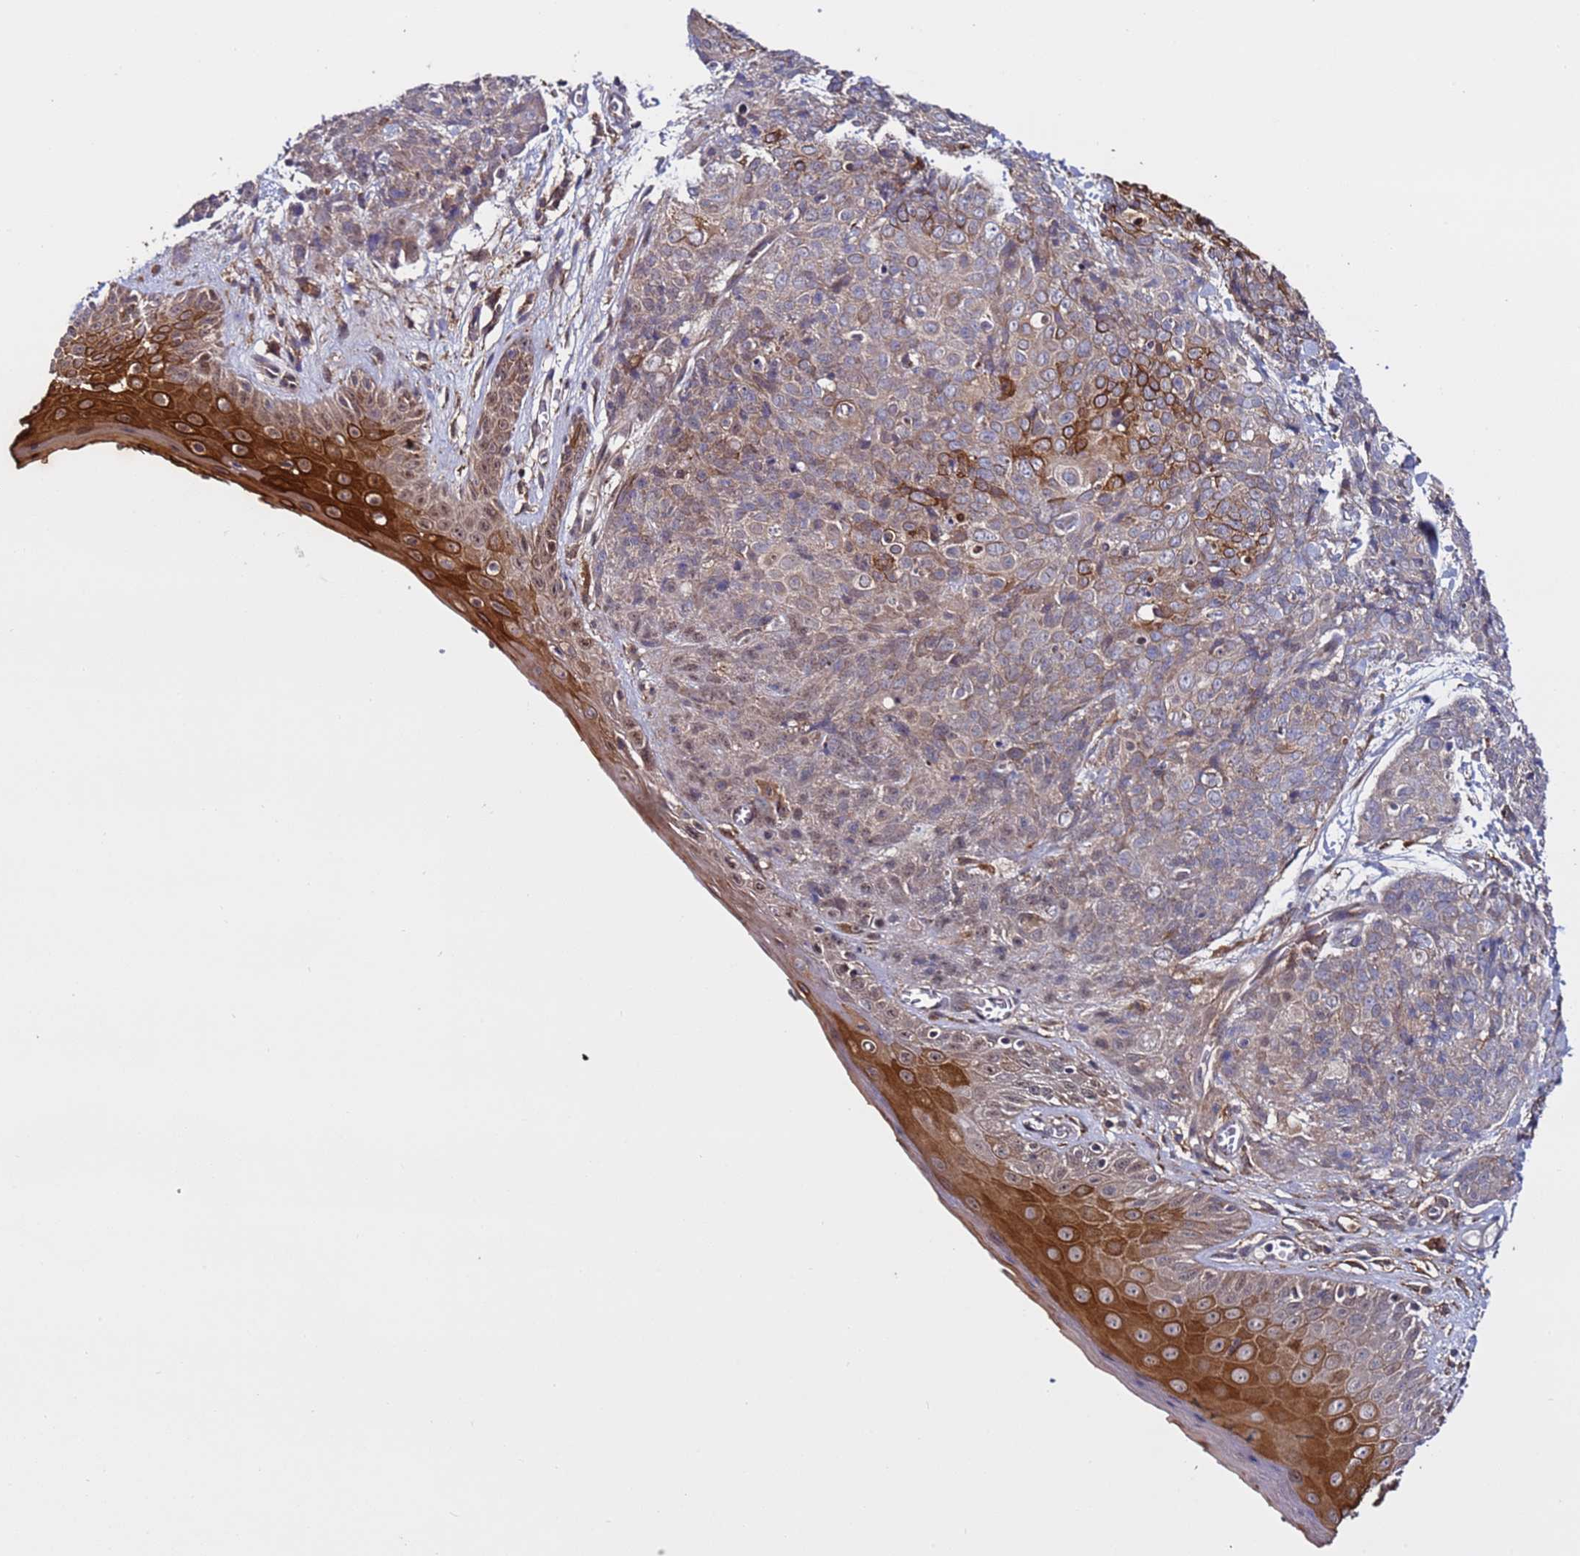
{"staining": {"intensity": "weak", "quantity": ">75%", "location": "cytoplasmic/membranous"}, "tissue": "skin cancer", "cell_type": "Tumor cells", "image_type": "cancer", "snomed": [{"axis": "morphology", "description": "Squamous cell carcinoma, NOS"}, {"axis": "topography", "description": "Skin"}, {"axis": "topography", "description": "Vulva"}], "caption": "Immunohistochemistry (IHC) histopathology image of neoplastic tissue: skin squamous cell carcinoma stained using immunohistochemistry (IHC) displays low levels of weak protein expression localized specifically in the cytoplasmic/membranous of tumor cells, appearing as a cytoplasmic/membranous brown color.", "gene": "TMEM176B", "patient": {"sex": "female", "age": 85}}